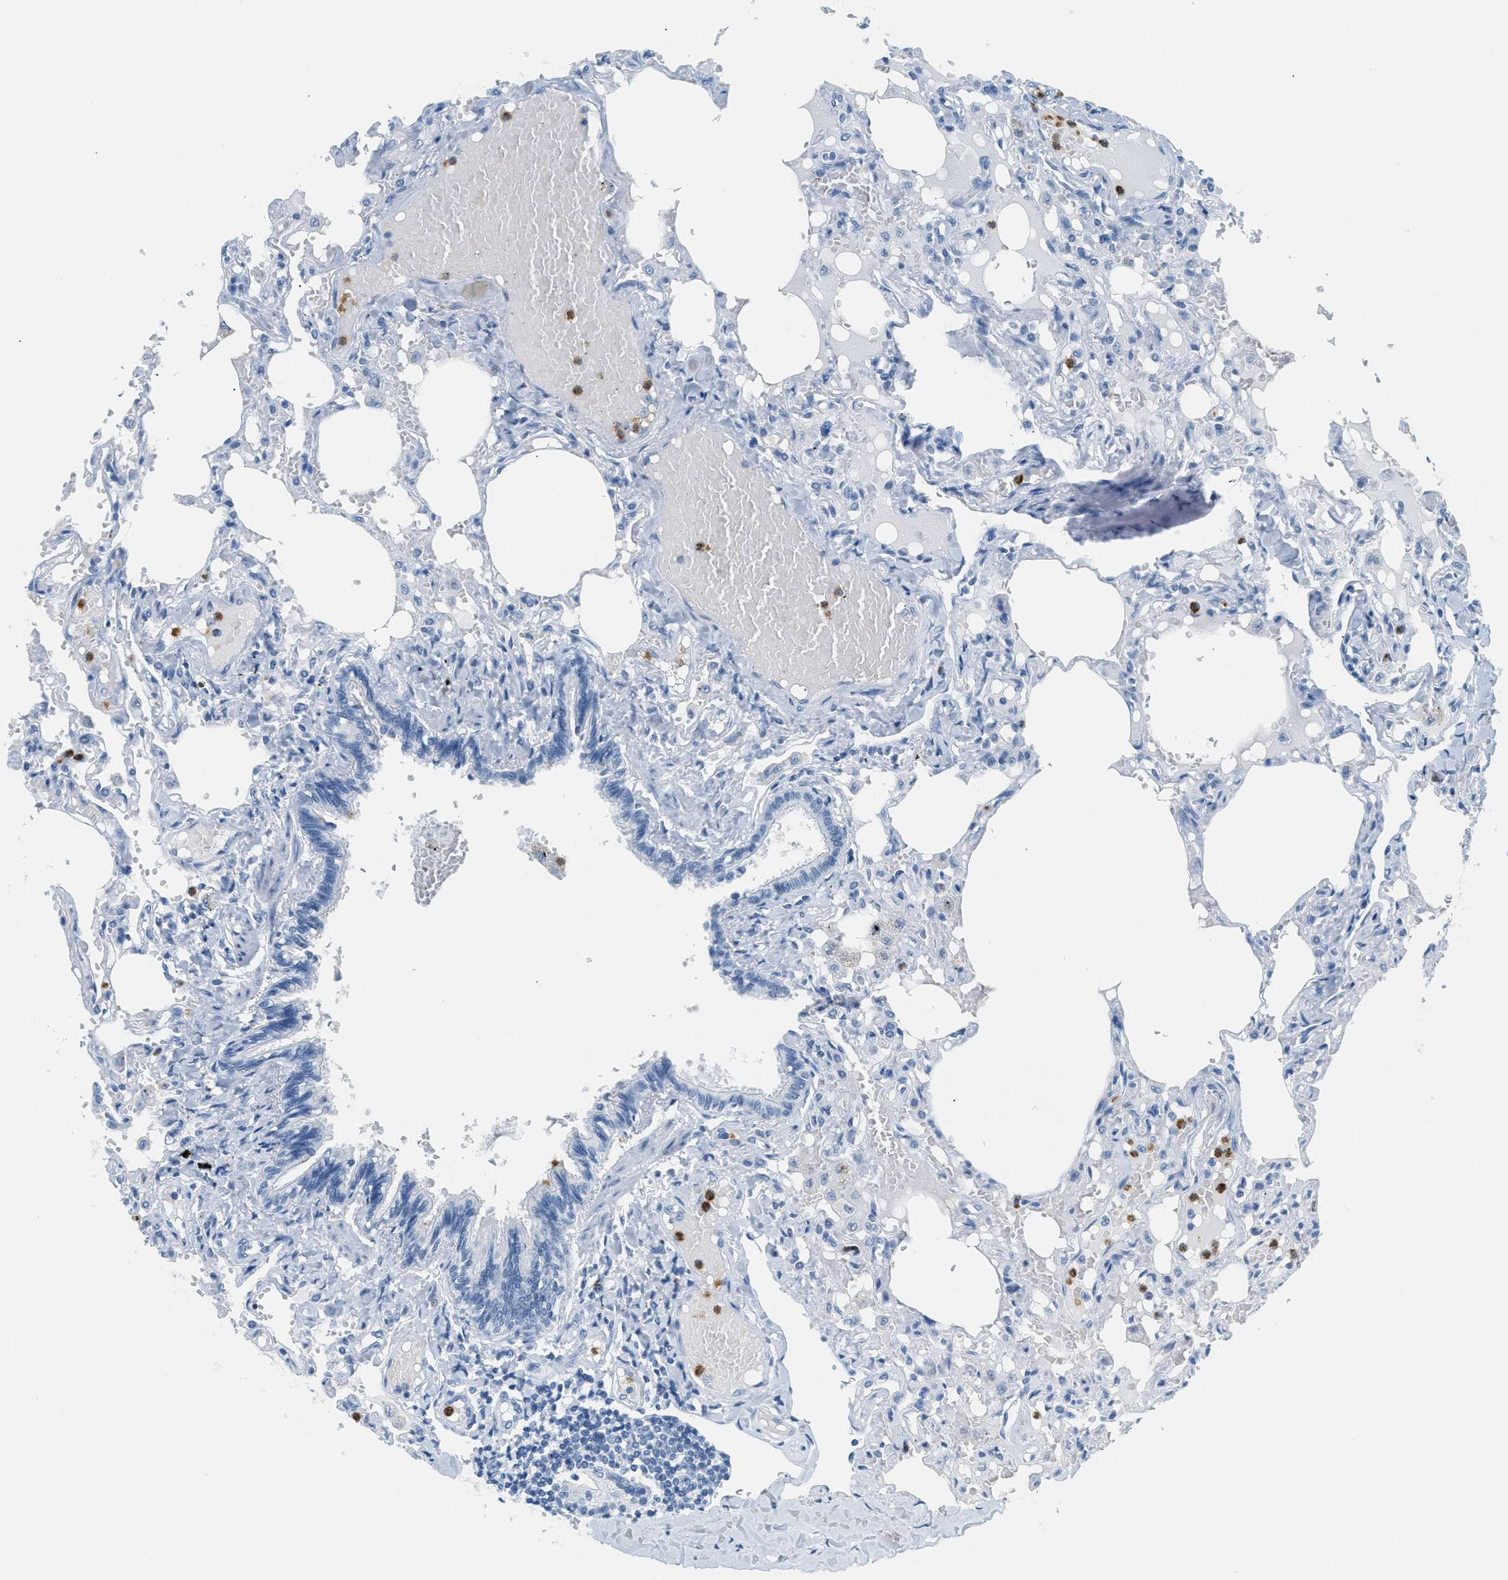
{"staining": {"intensity": "negative", "quantity": "none", "location": "none"}, "tissue": "lung", "cell_type": "Alveolar cells", "image_type": "normal", "snomed": [{"axis": "morphology", "description": "Normal tissue, NOS"}, {"axis": "topography", "description": "Lung"}], "caption": "An immunohistochemistry histopathology image of unremarkable lung is shown. There is no staining in alveolar cells of lung. (Brightfield microscopy of DAB (3,3'-diaminobenzidine) immunohistochemistry (IHC) at high magnification).", "gene": "LCN2", "patient": {"sex": "male", "age": 21}}